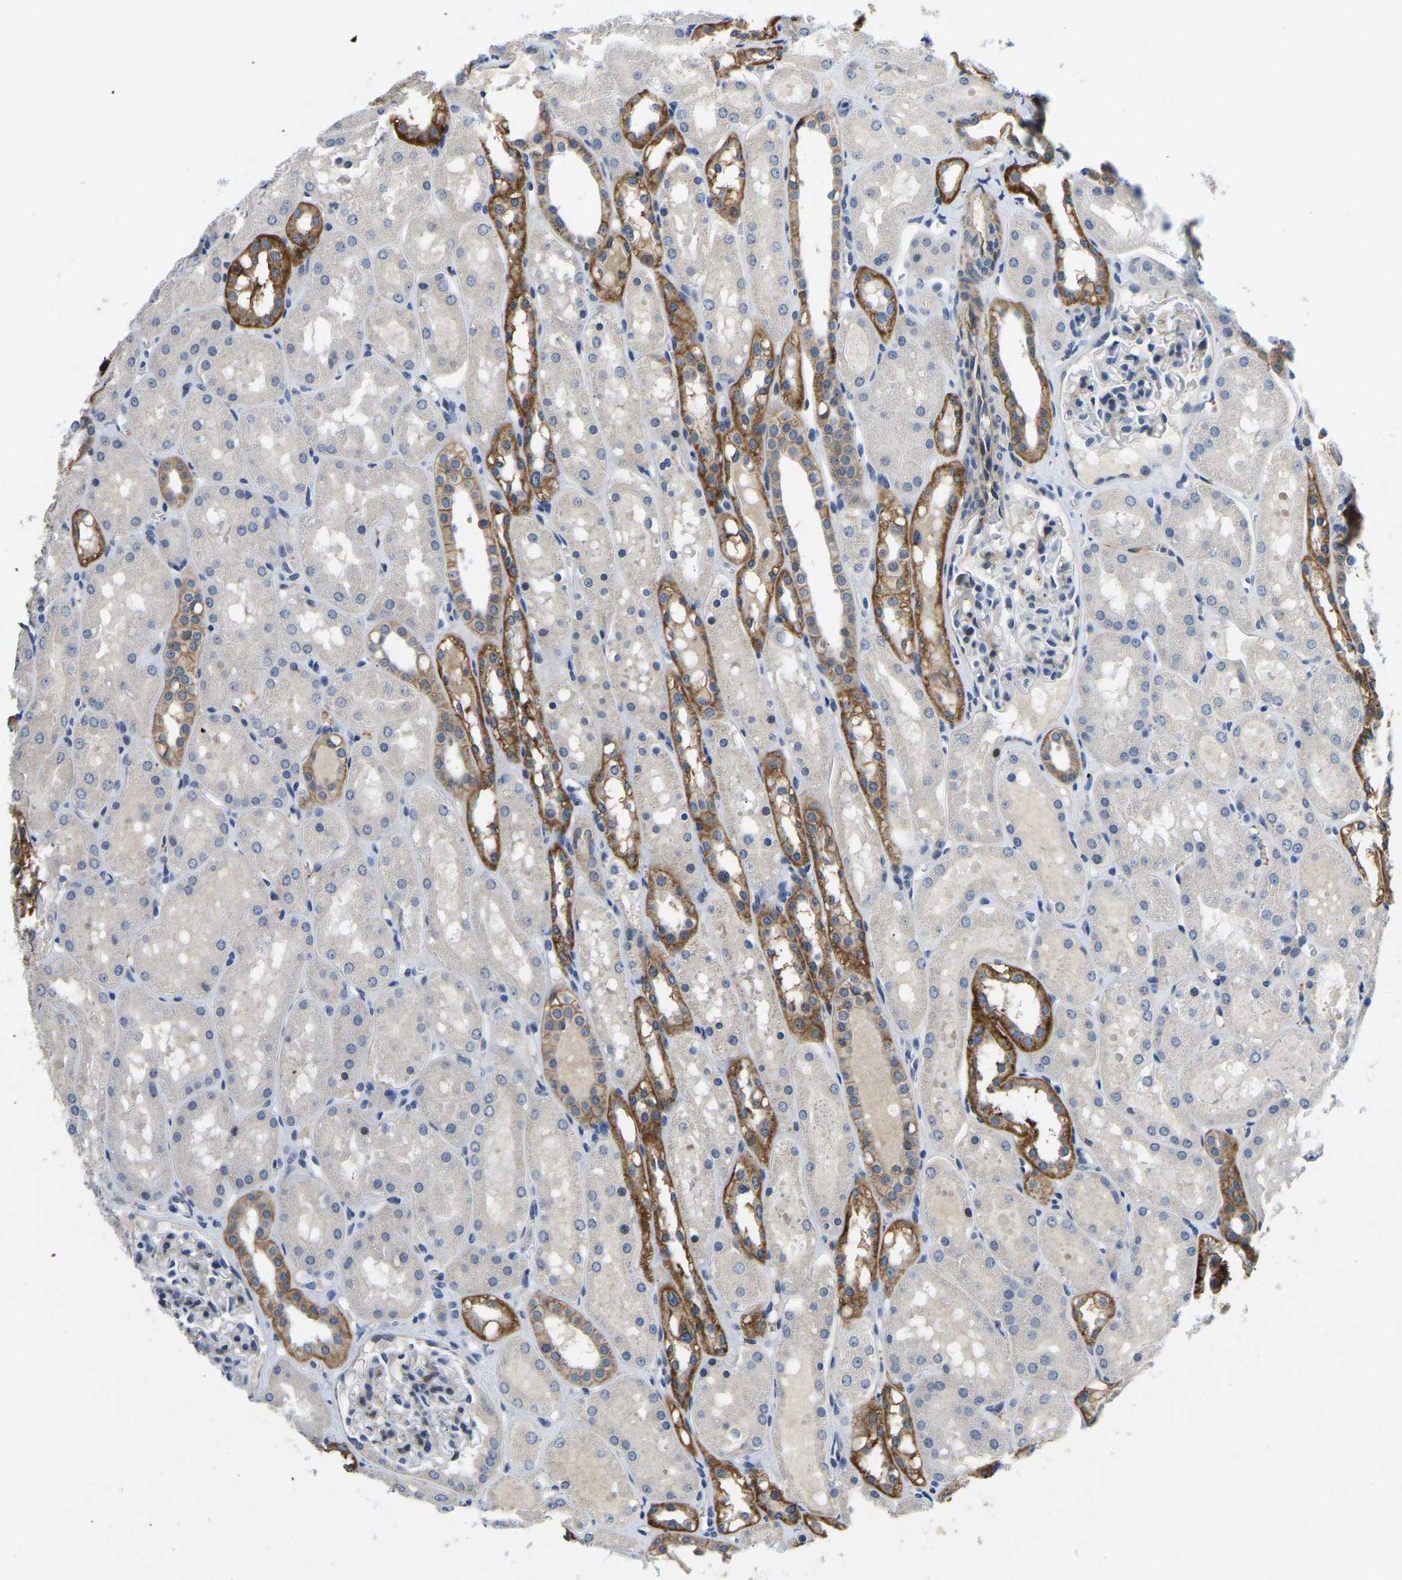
{"staining": {"intensity": "moderate", "quantity": "25%-75%", "location": "cytoplasmic/membranous"}, "tissue": "kidney", "cell_type": "Cells in glomeruli", "image_type": "normal", "snomed": [{"axis": "morphology", "description": "Normal tissue, NOS"}, {"axis": "topography", "description": "Kidney"}, {"axis": "topography", "description": "Urinary bladder"}], "caption": "Immunohistochemistry micrograph of unremarkable kidney stained for a protein (brown), which displays medium levels of moderate cytoplasmic/membranous staining in about 25%-75% of cells in glomeruli.", "gene": "ITGA2", "patient": {"sex": "male", "age": 16}}